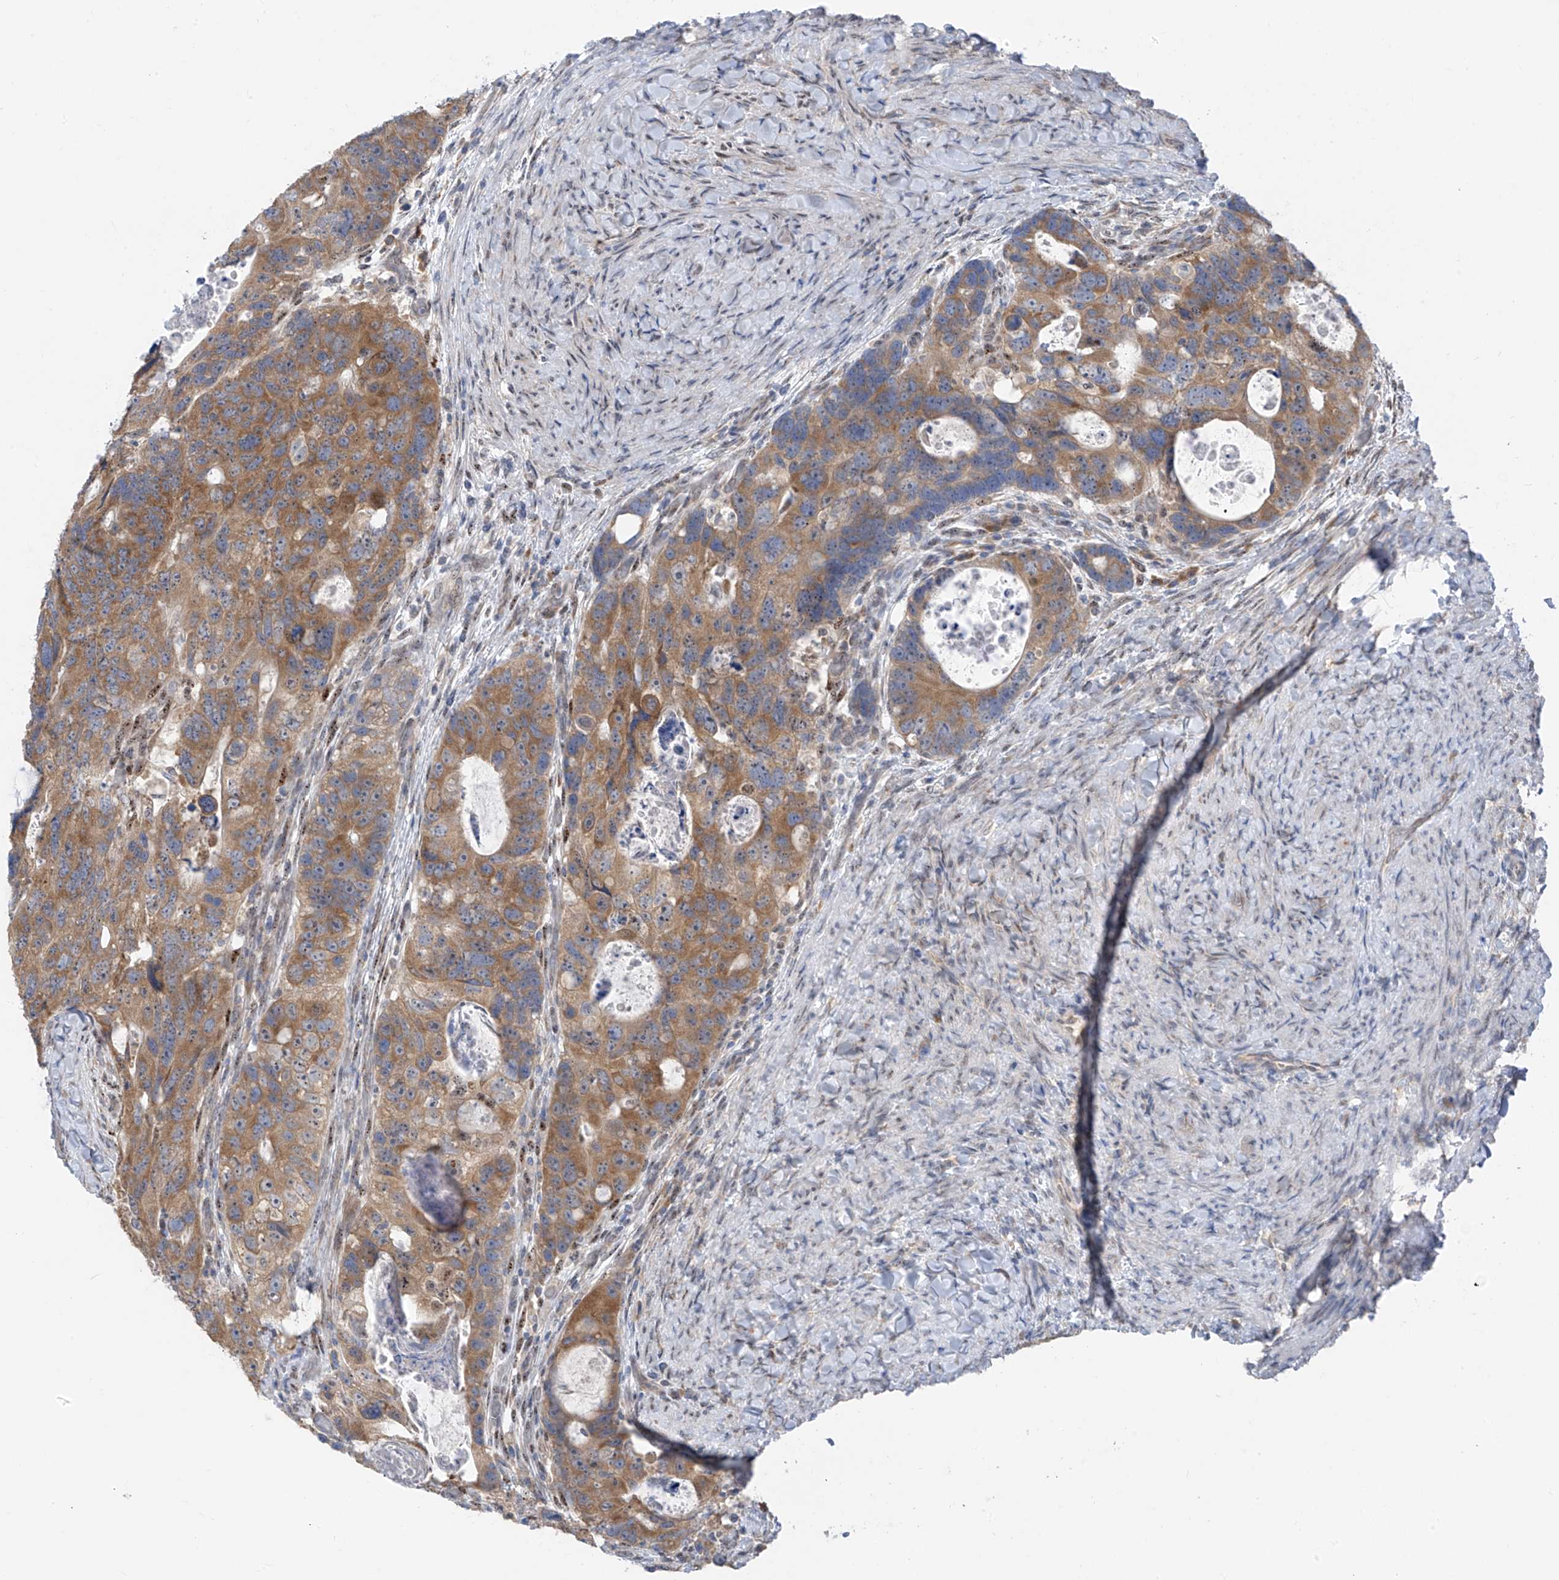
{"staining": {"intensity": "moderate", "quantity": ">75%", "location": "cytoplasmic/membranous"}, "tissue": "colorectal cancer", "cell_type": "Tumor cells", "image_type": "cancer", "snomed": [{"axis": "morphology", "description": "Adenocarcinoma, NOS"}, {"axis": "topography", "description": "Rectum"}], "caption": "A brown stain labels moderate cytoplasmic/membranous expression of a protein in adenocarcinoma (colorectal) tumor cells. (Stains: DAB (3,3'-diaminobenzidine) in brown, nuclei in blue, Microscopy: brightfield microscopy at high magnification).", "gene": "RPL4", "patient": {"sex": "male", "age": 59}}